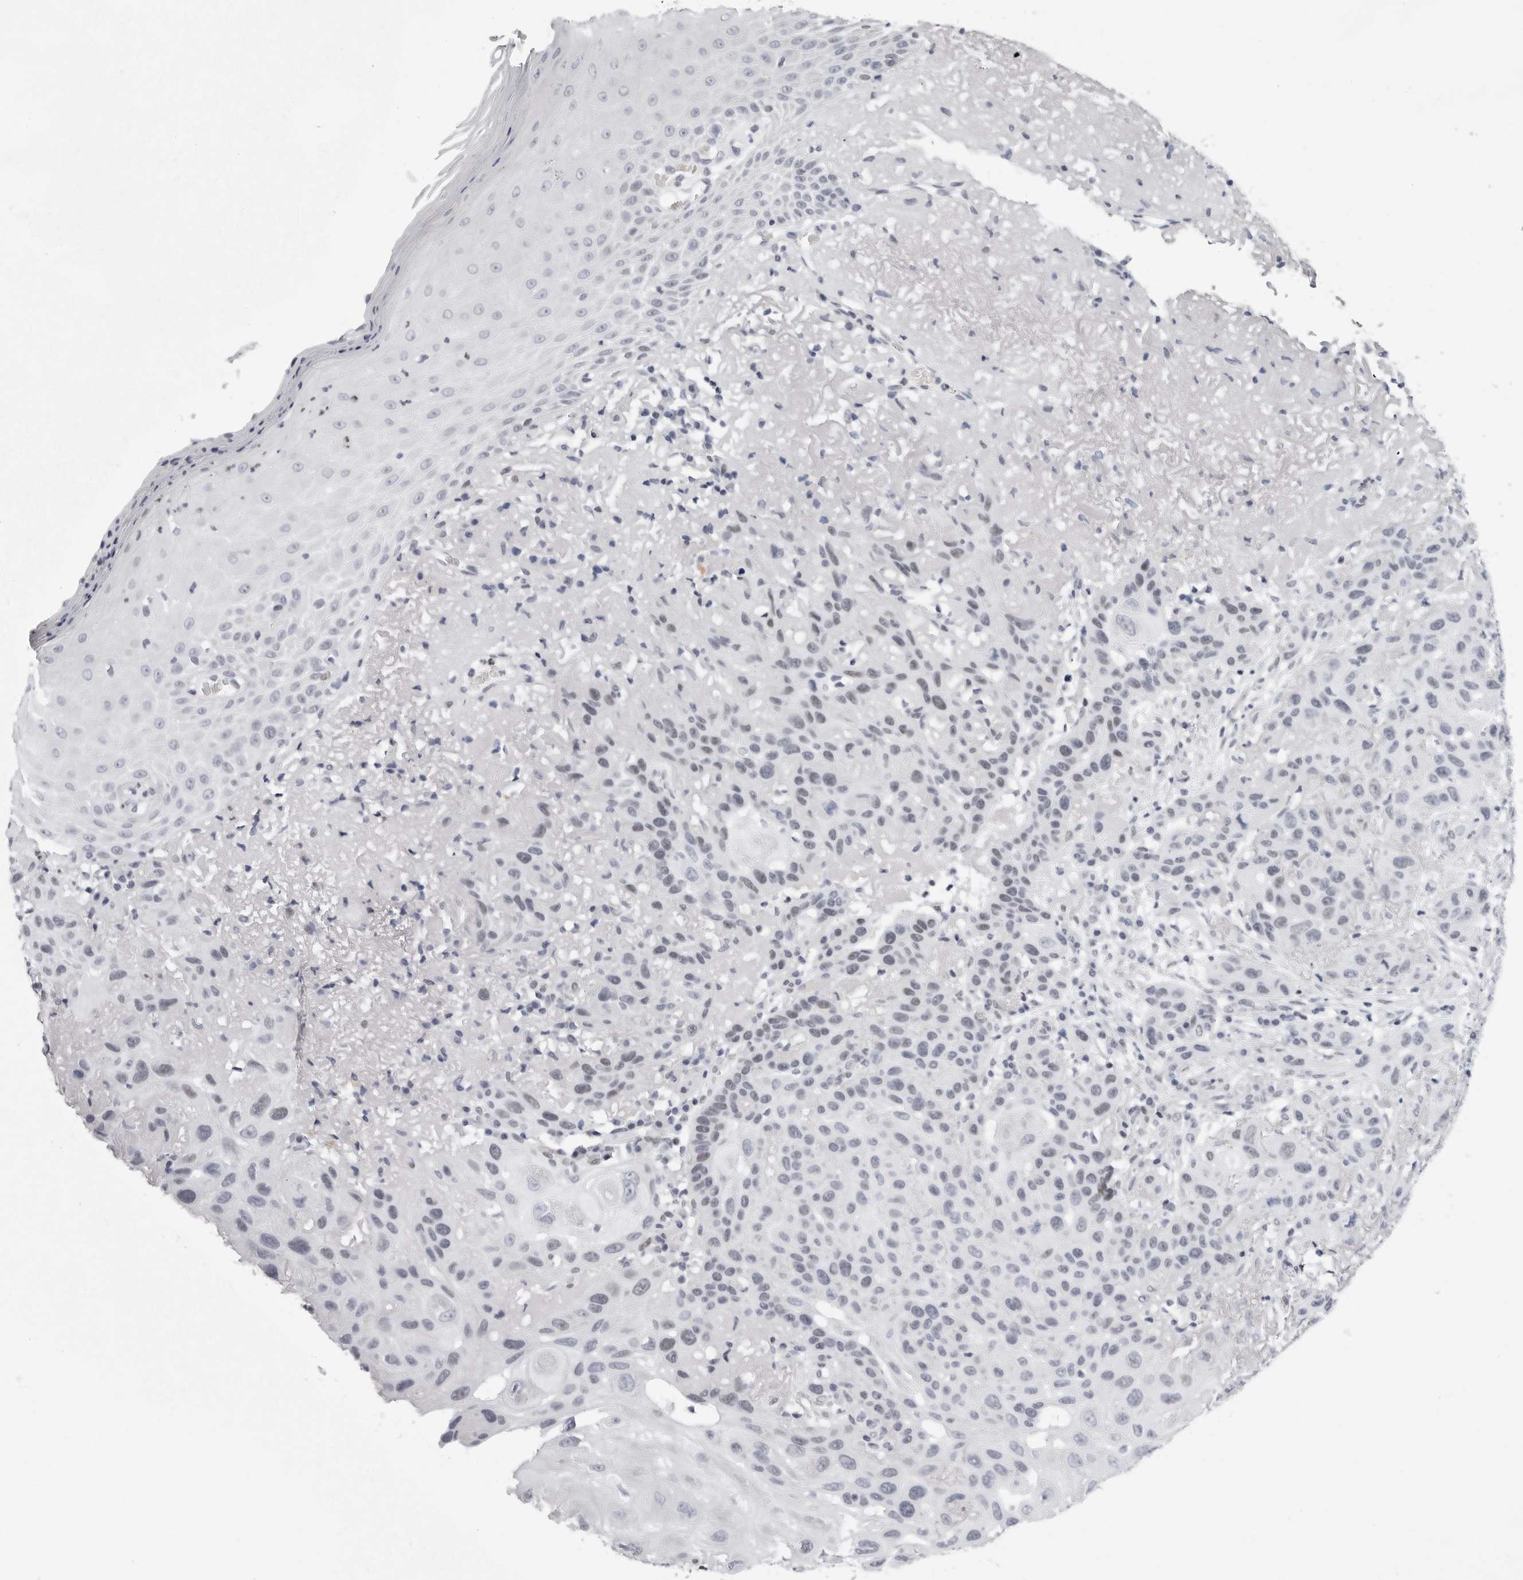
{"staining": {"intensity": "weak", "quantity": "<25%", "location": "nuclear"}, "tissue": "skin cancer", "cell_type": "Tumor cells", "image_type": "cancer", "snomed": [{"axis": "morphology", "description": "Normal tissue, NOS"}, {"axis": "morphology", "description": "Squamous cell carcinoma, NOS"}, {"axis": "topography", "description": "Skin"}], "caption": "Immunohistochemistry photomicrograph of human skin cancer (squamous cell carcinoma) stained for a protein (brown), which demonstrates no staining in tumor cells.", "gene": "VEZF1", "patient": {"sex": "female", "age": 96}}